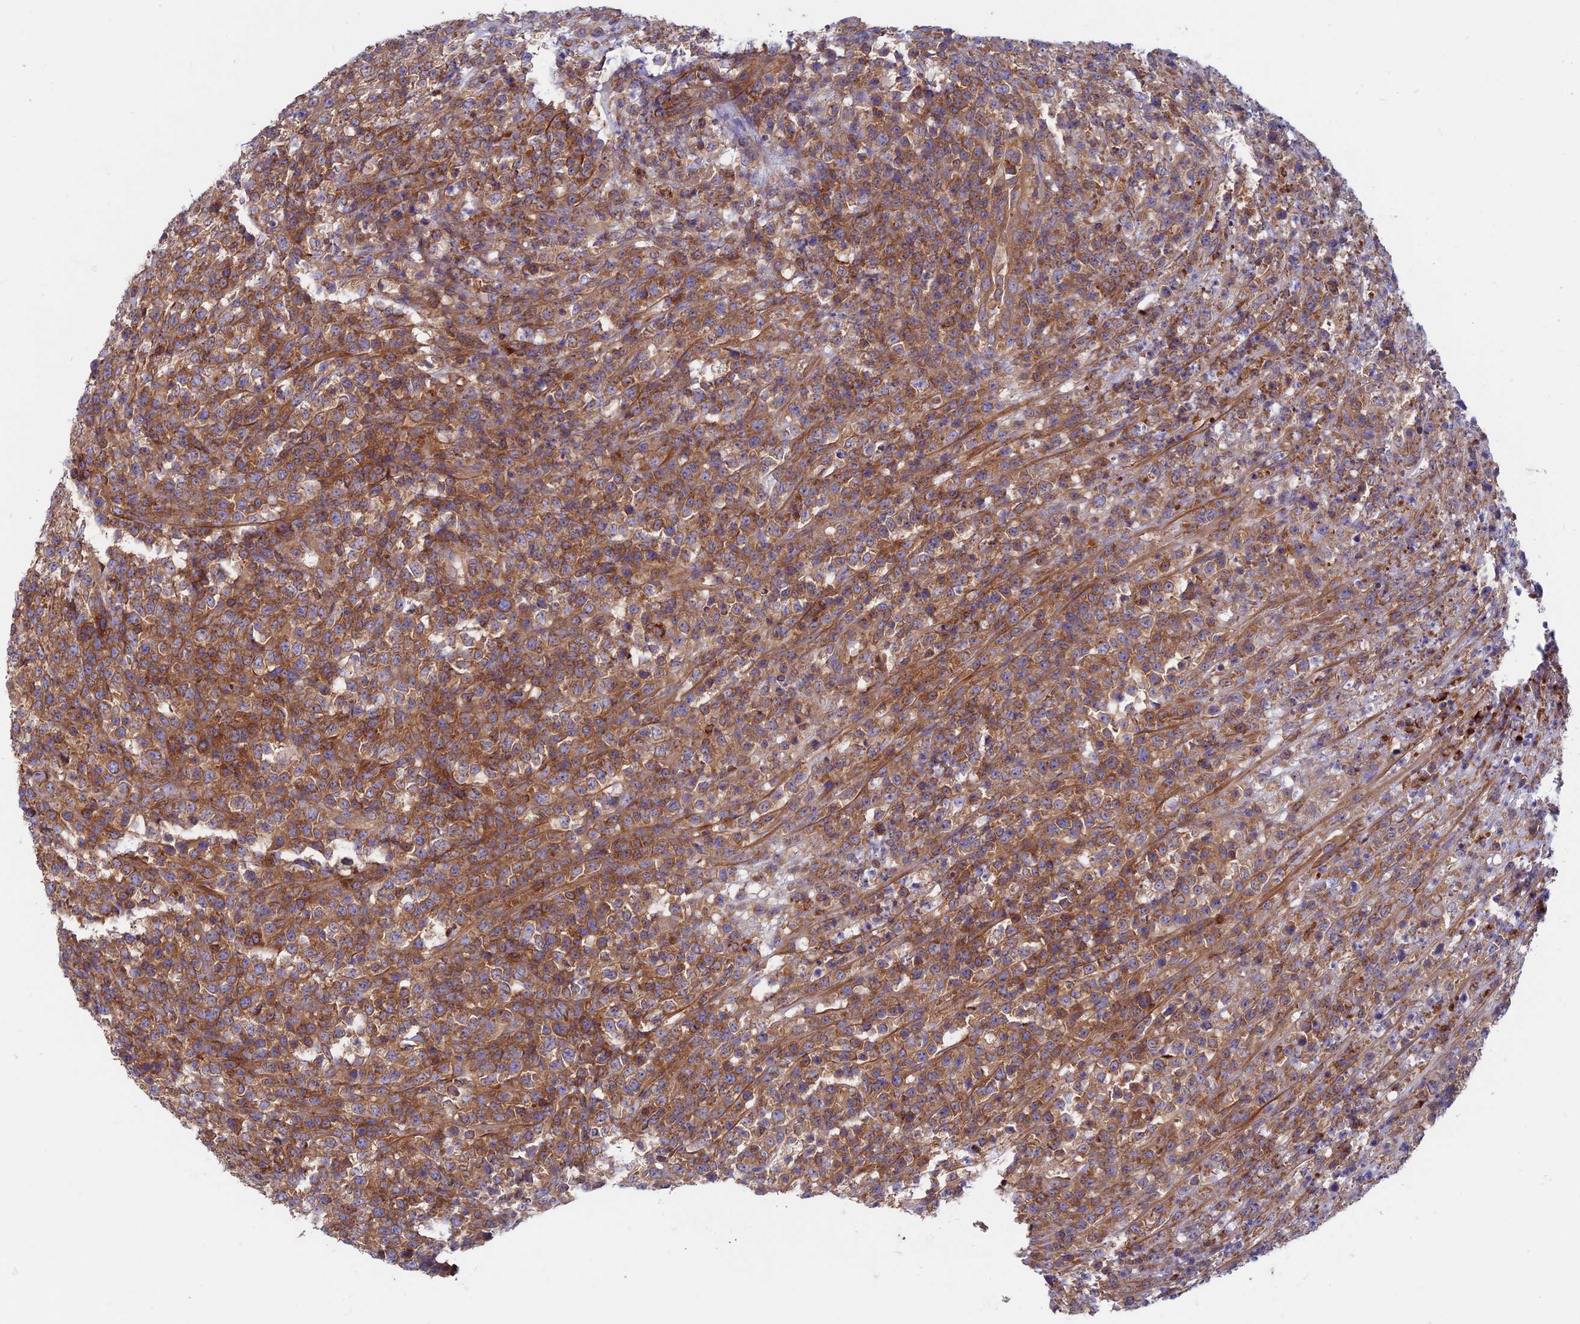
{"staining": {"intensity": "moderate", "quantity": ">75%", "location": "cytoplasmic/membranous"}, "tissue": "lymphoma", "cell_type": "Tumor cells", "image_type": "cancer", "snomed": [{"axis": "morphology", "description": "Malignant lymphoma, non-Hodgkin's type, High grade"}, {"axis": "topography", "description": "Colon"}], "caption": "Immunohistochemistry (IHC) (DAB) staining of malignant lymphoma, non-Hodgkin's type (high-grade) reveals moderate cytoplasmic/membranous protein expression in approximately >75% of tumor cells.", "gene": "DNM1L", "patient": {"sex": "female", "age": 53}}